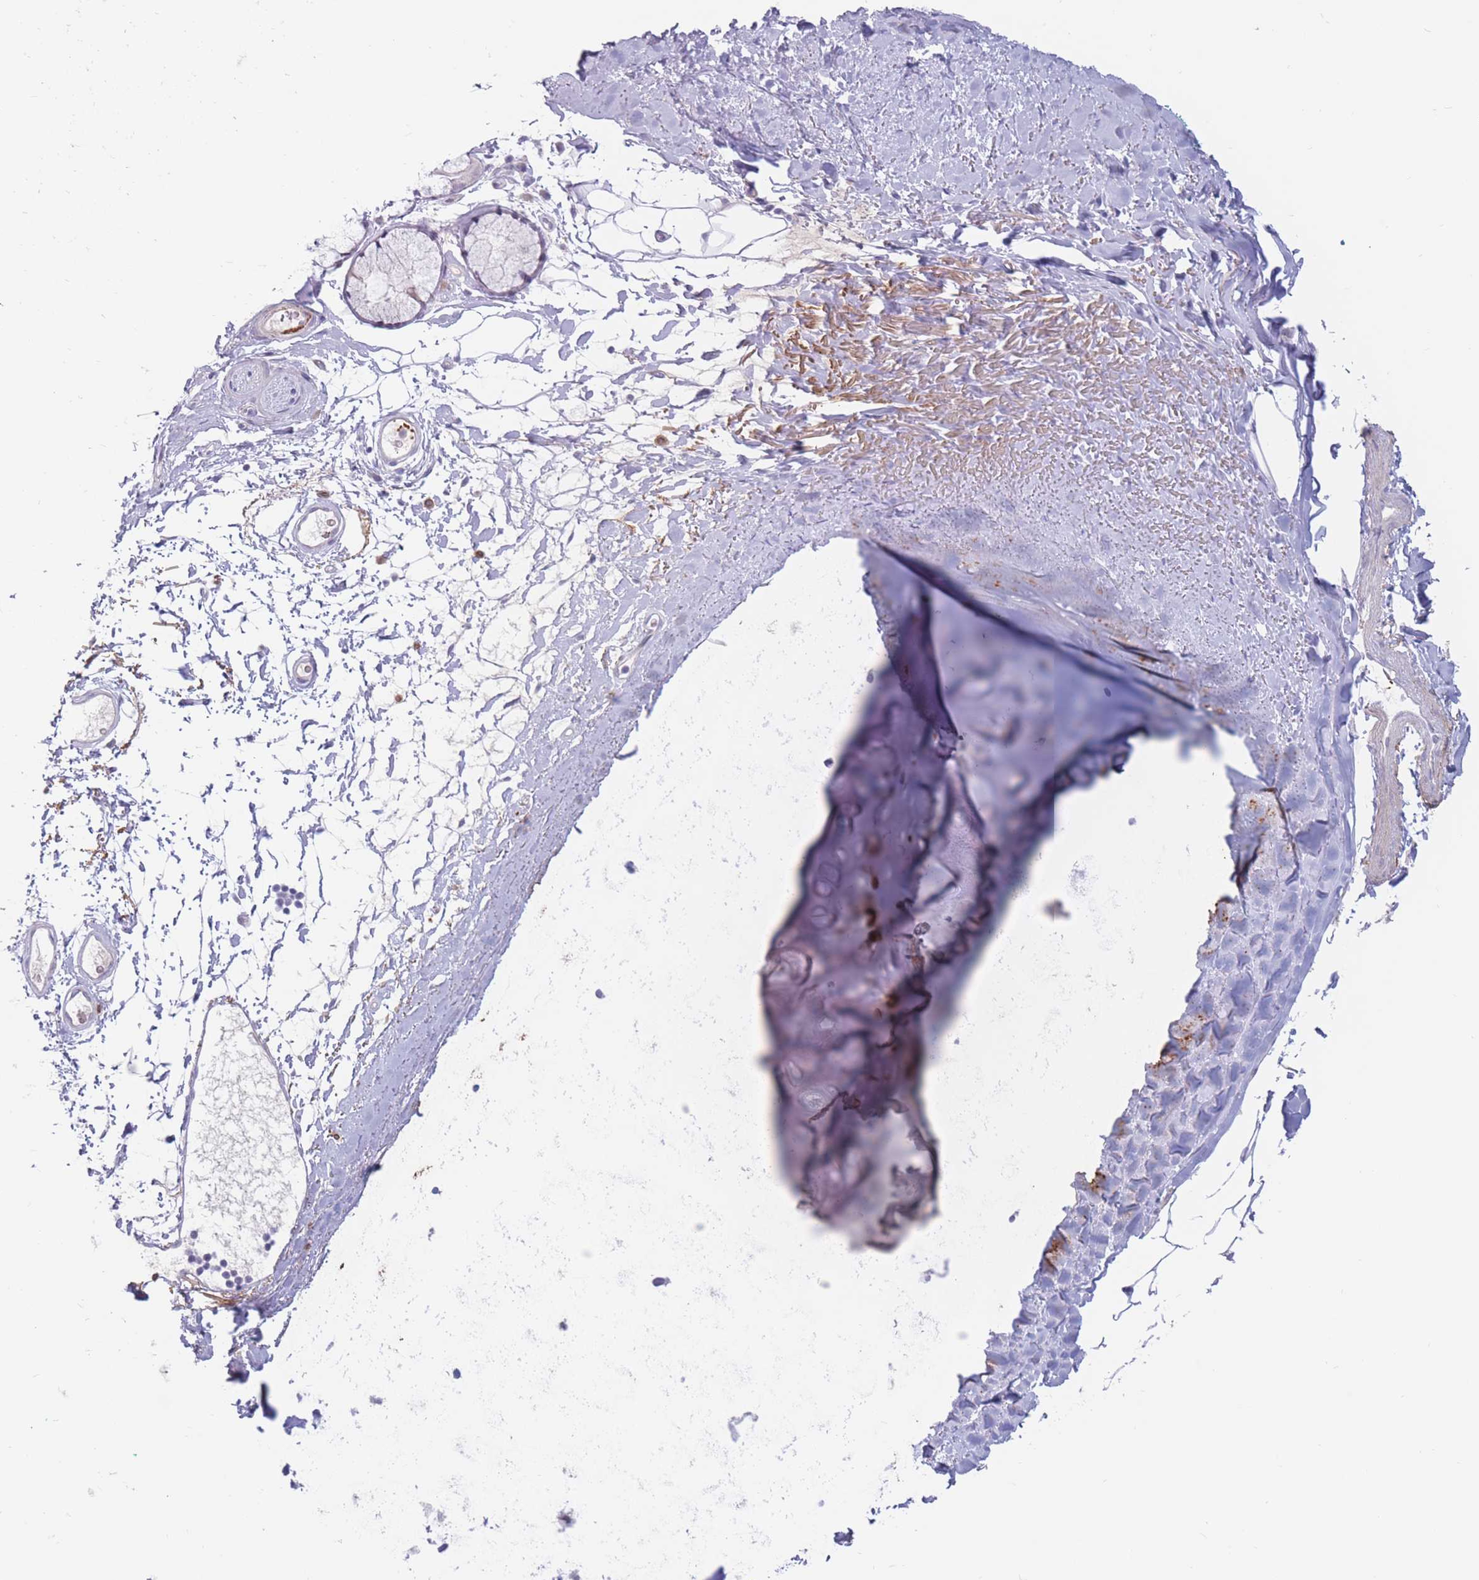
{"staining": {"intensity": "negative", "quantity": "none", "location": "none"}, "tissue": "adipose tissue", "cell_type": "Adipocytes", "image_type": "normal", "snomed": [{"axis": "morphology", "description": "Normal tissue, NOS"}, {"axis": "topography", "description": "Cartilage tissue"}, {"axis": "topography", "description": "Bronchus"}], "caption": "High power microscopy micrograph of an immunohistochemistry (IHC) image of benign adipose tissue, revealing no significant staining in adipocytes.", "gene": "PTGDR", "patient": {"sex": "female", "age": 72}}